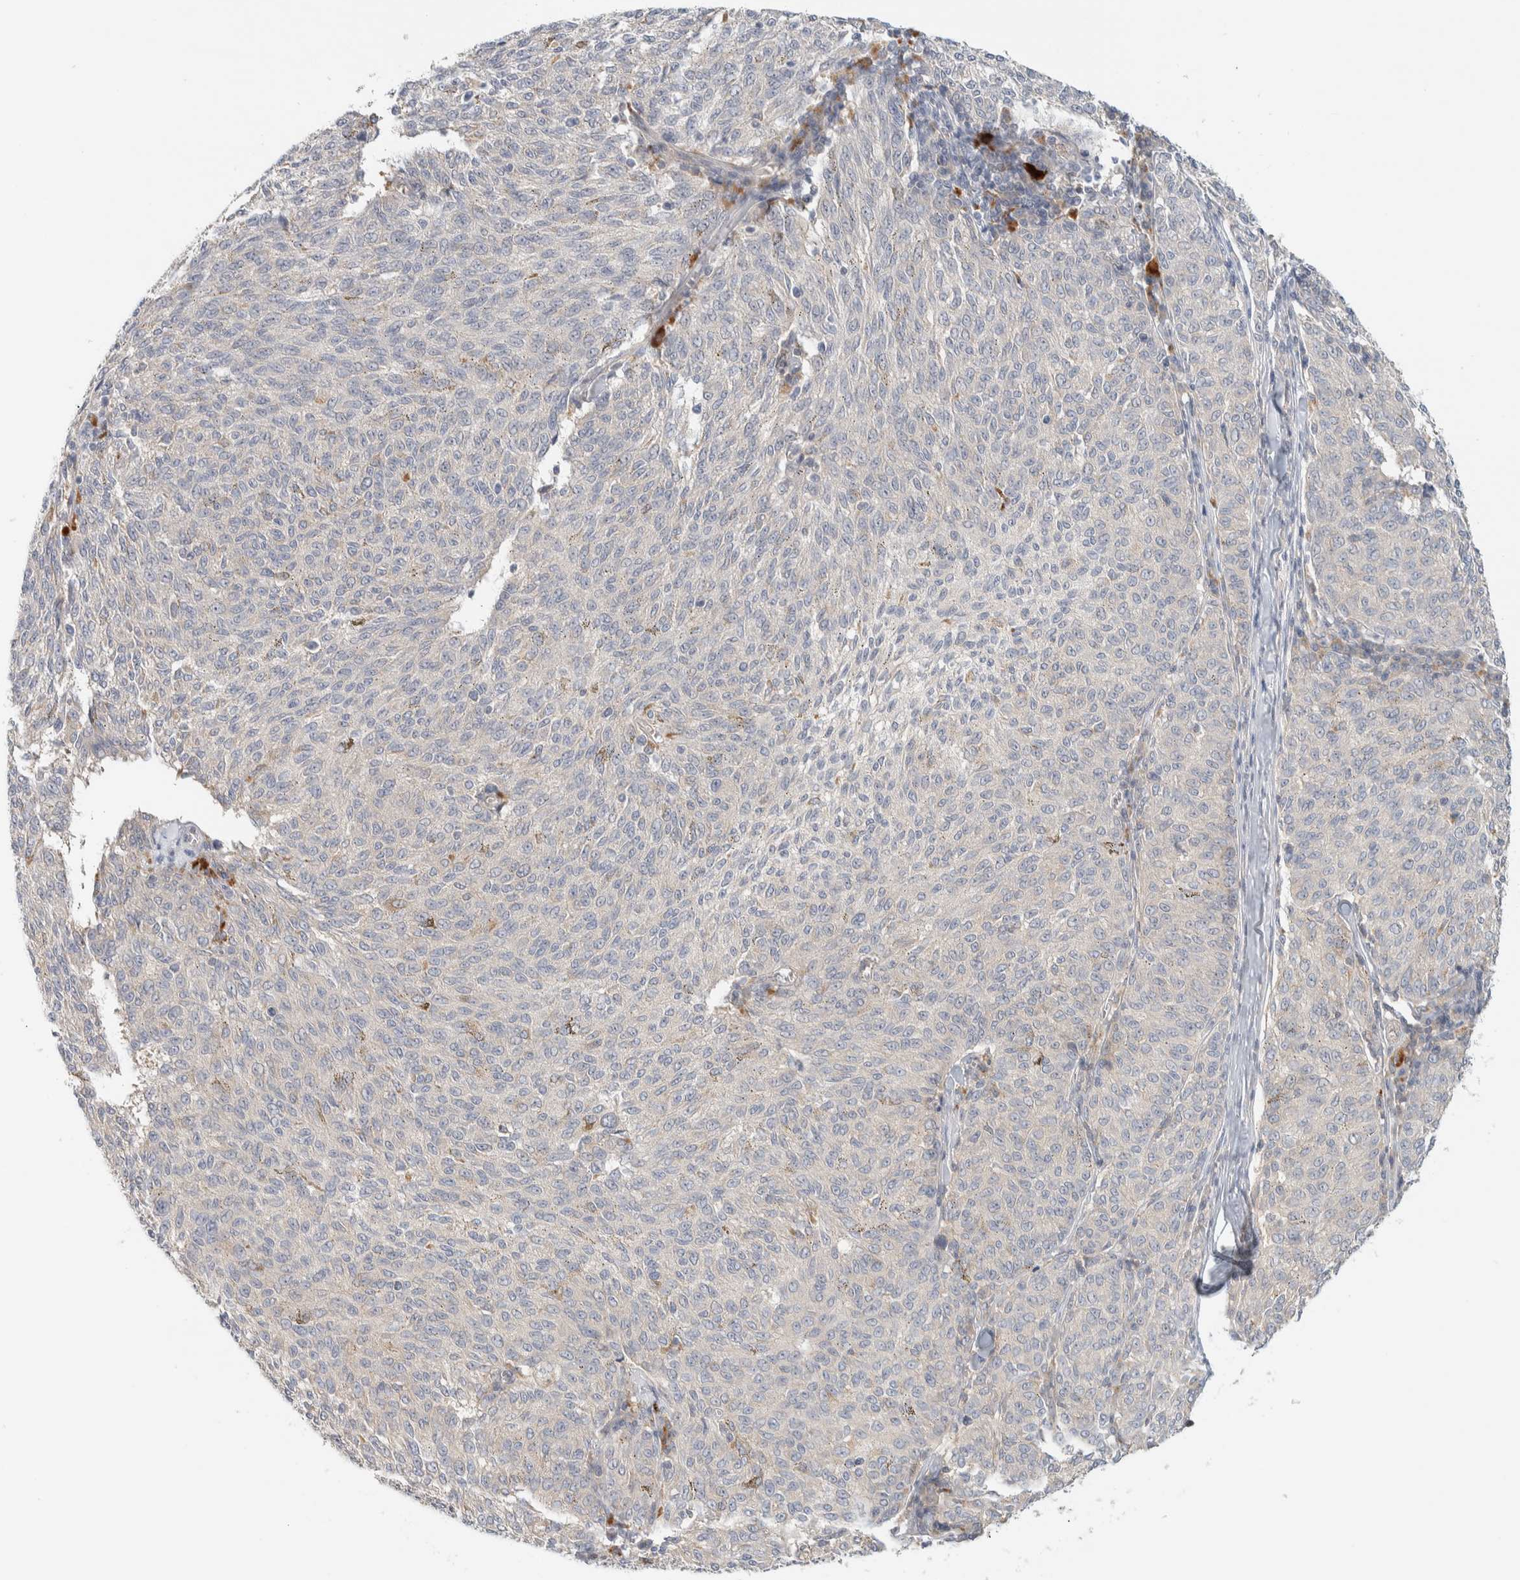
{"staining": {"intensity": "negative", "quantity": "none", "location": "none"}, "tissue": "melanoma", "cell_type": "Tumor cells", "image_type": "cancer", "snomed": [{"axis": "morphology", "description": "Malignant melanoma, NOS"}, {"axis": "topography", "description": "Skin"}], "caption": "DAB immunohistochemical staining of human malignant melanoma reveals no significant staining in tumor cells. (Stains: DAB (3,3'-diaminobenzidine) IHC with hematoxylin counter stain, Microscopy: brightfield microscopy at high magnification).", "gene": "GCLM", "patient": {"sex": "female", "age": 72}}